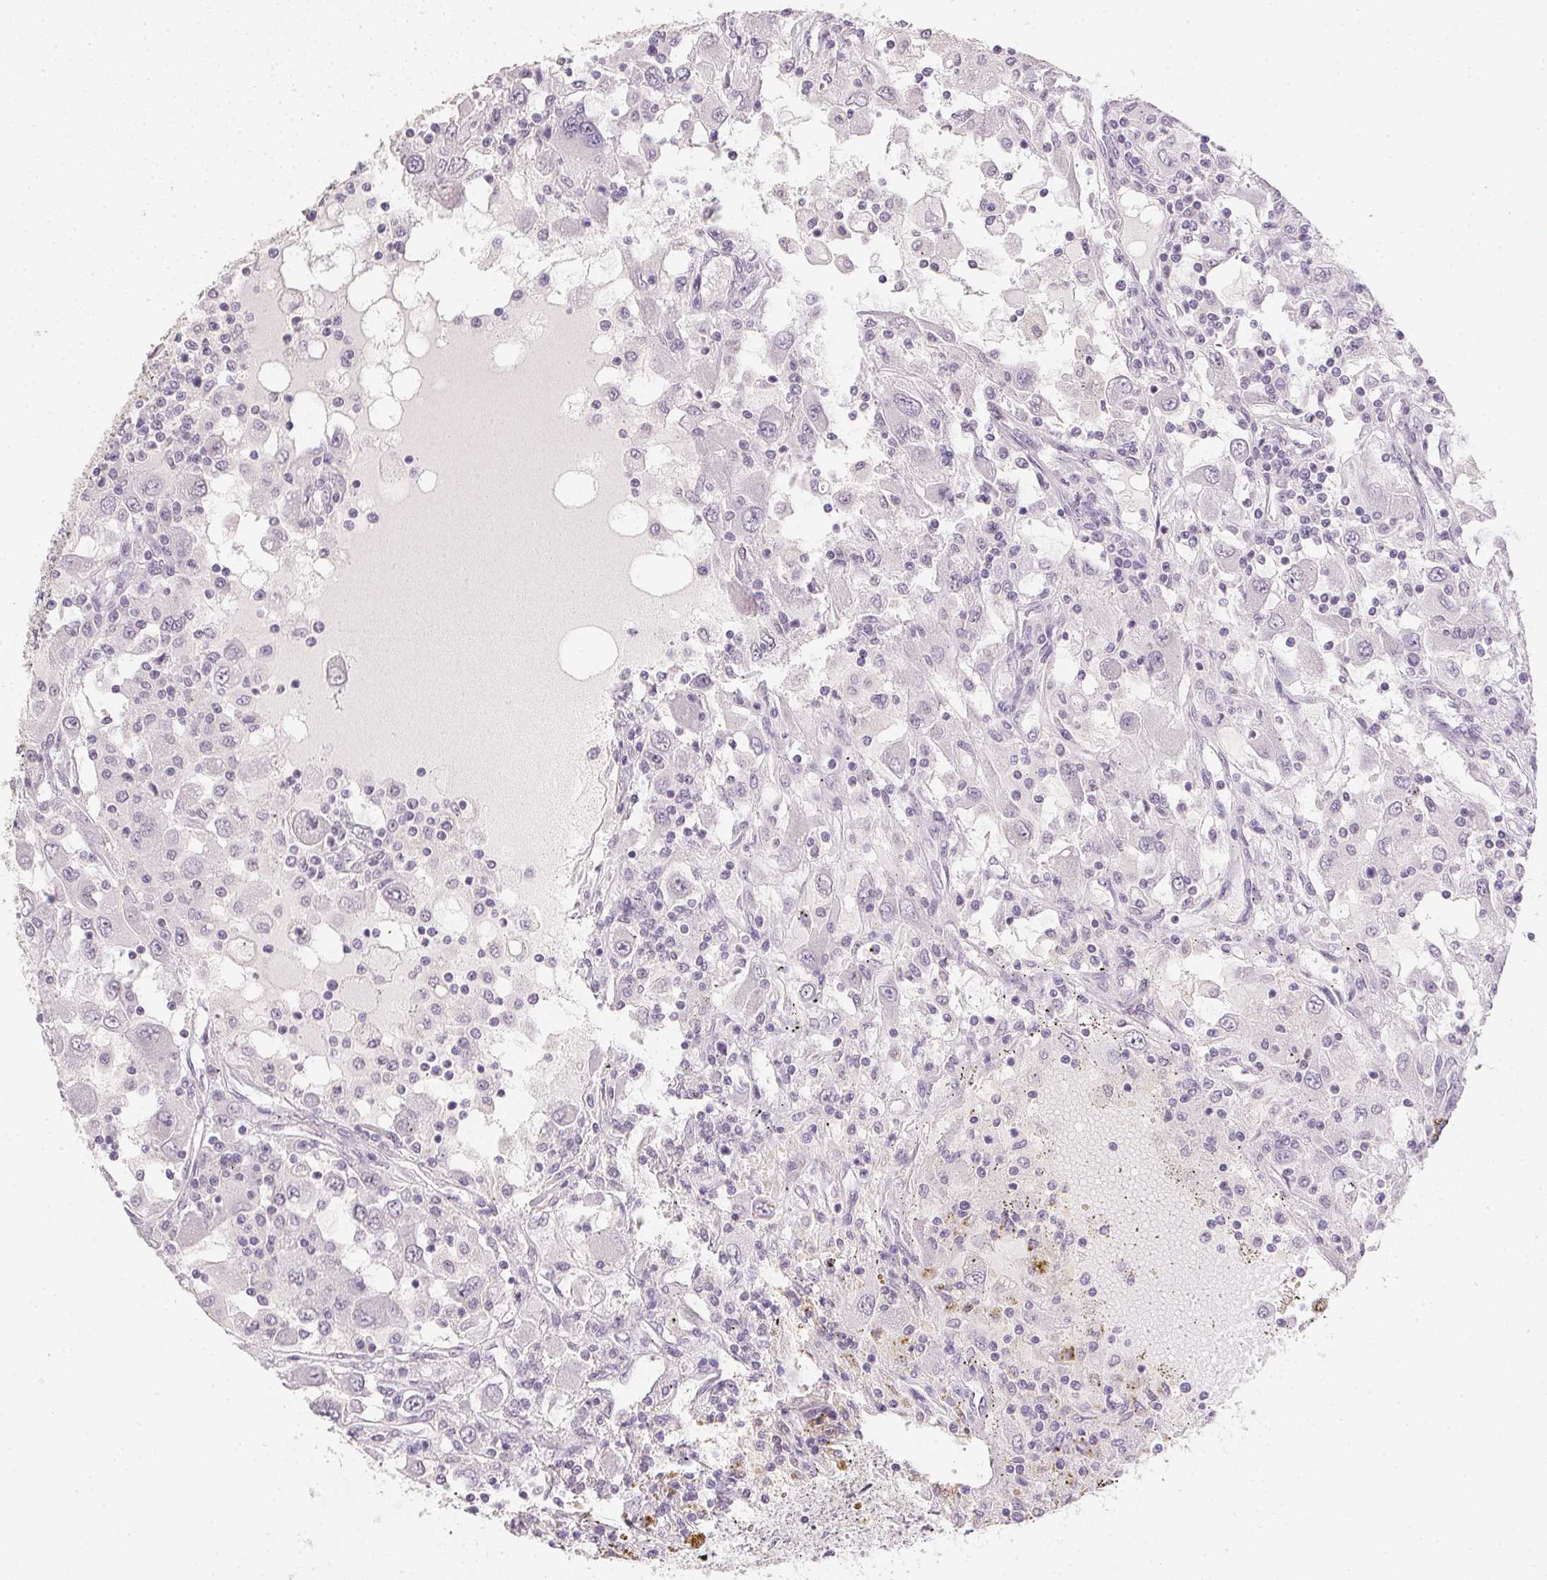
{"staining": {"intensity": "negative", "quantity": "none", "location": "none"}, "tissue": "renal cancer", "cell_type": "Tumor cells", "image_type": "cancer", "snomed": [{"axis": "morphology", "description": "Adenocarcinoma, NOS"}, {"axis": "topography", "description": "Kidney"}], "caption": "The micrograph exhibits no significant positivity in tumor cells of renal cancer.", "gene": "PPY", "patient": {"sex": "female", "age": 67}}